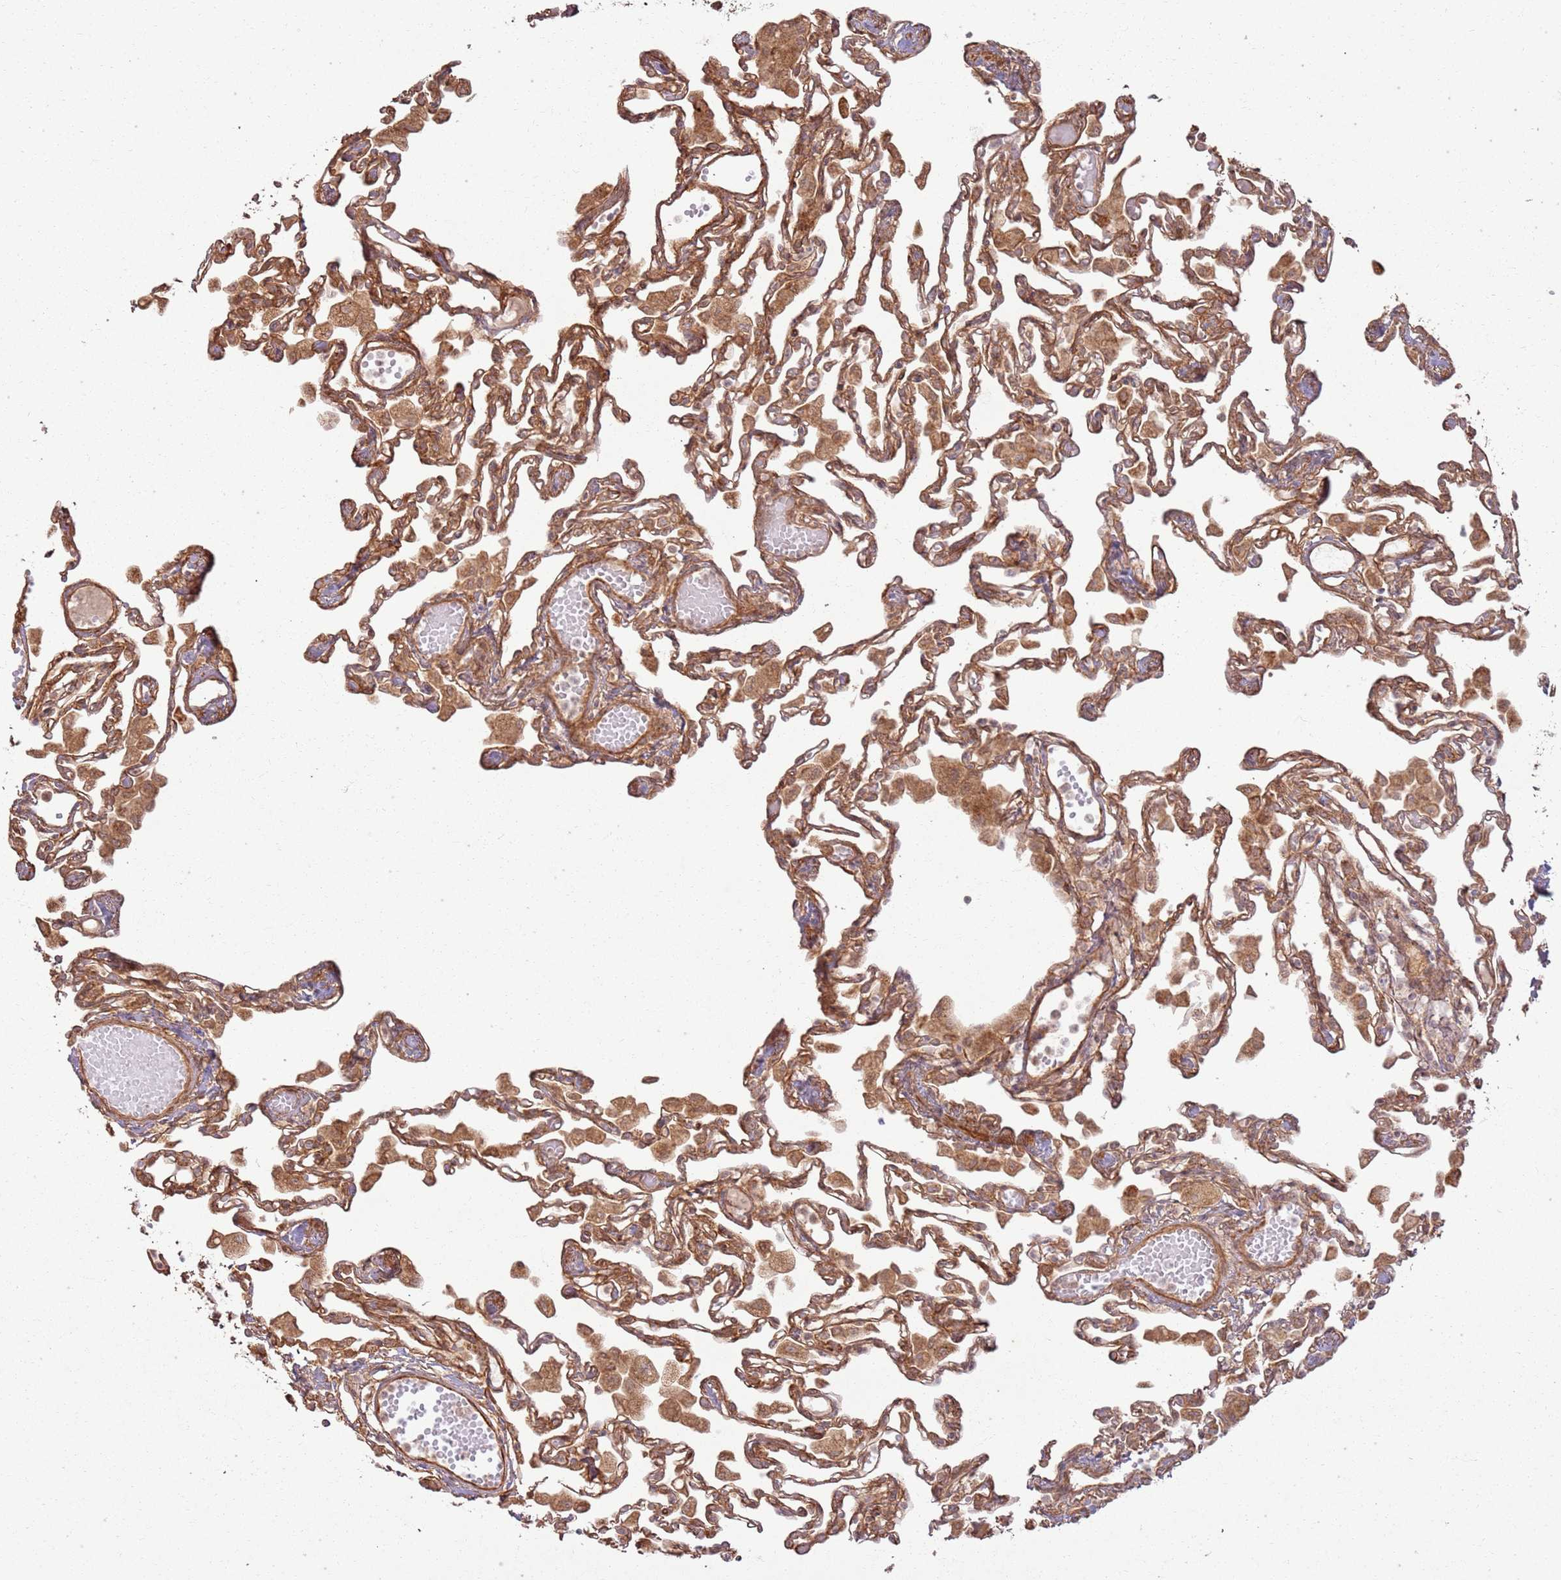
{"staining": {"intensity": "moderate", "quantity": ">75%", "location": "cytoplasmic/membranous"}, "tissue": "lung", "cell_type": "Alveolar cells", "image_type": "normal", "snomed": [{"axis": "morphology", "description": "Normal tissue, NOS"}, {"axis": "topography", "description": "Bronchus"}, {"axis": "topography", "description": "Lung"}], "caption": "Lung stained with DAB (3,3'-diaminobenzidine) immunohistochemistry displays medium levels of moderate cytoplasmic/membranous staining in about >75% of alveolar cells.", "gene": "ZNF623", "patient": {"sex": "female", "age": 49}}